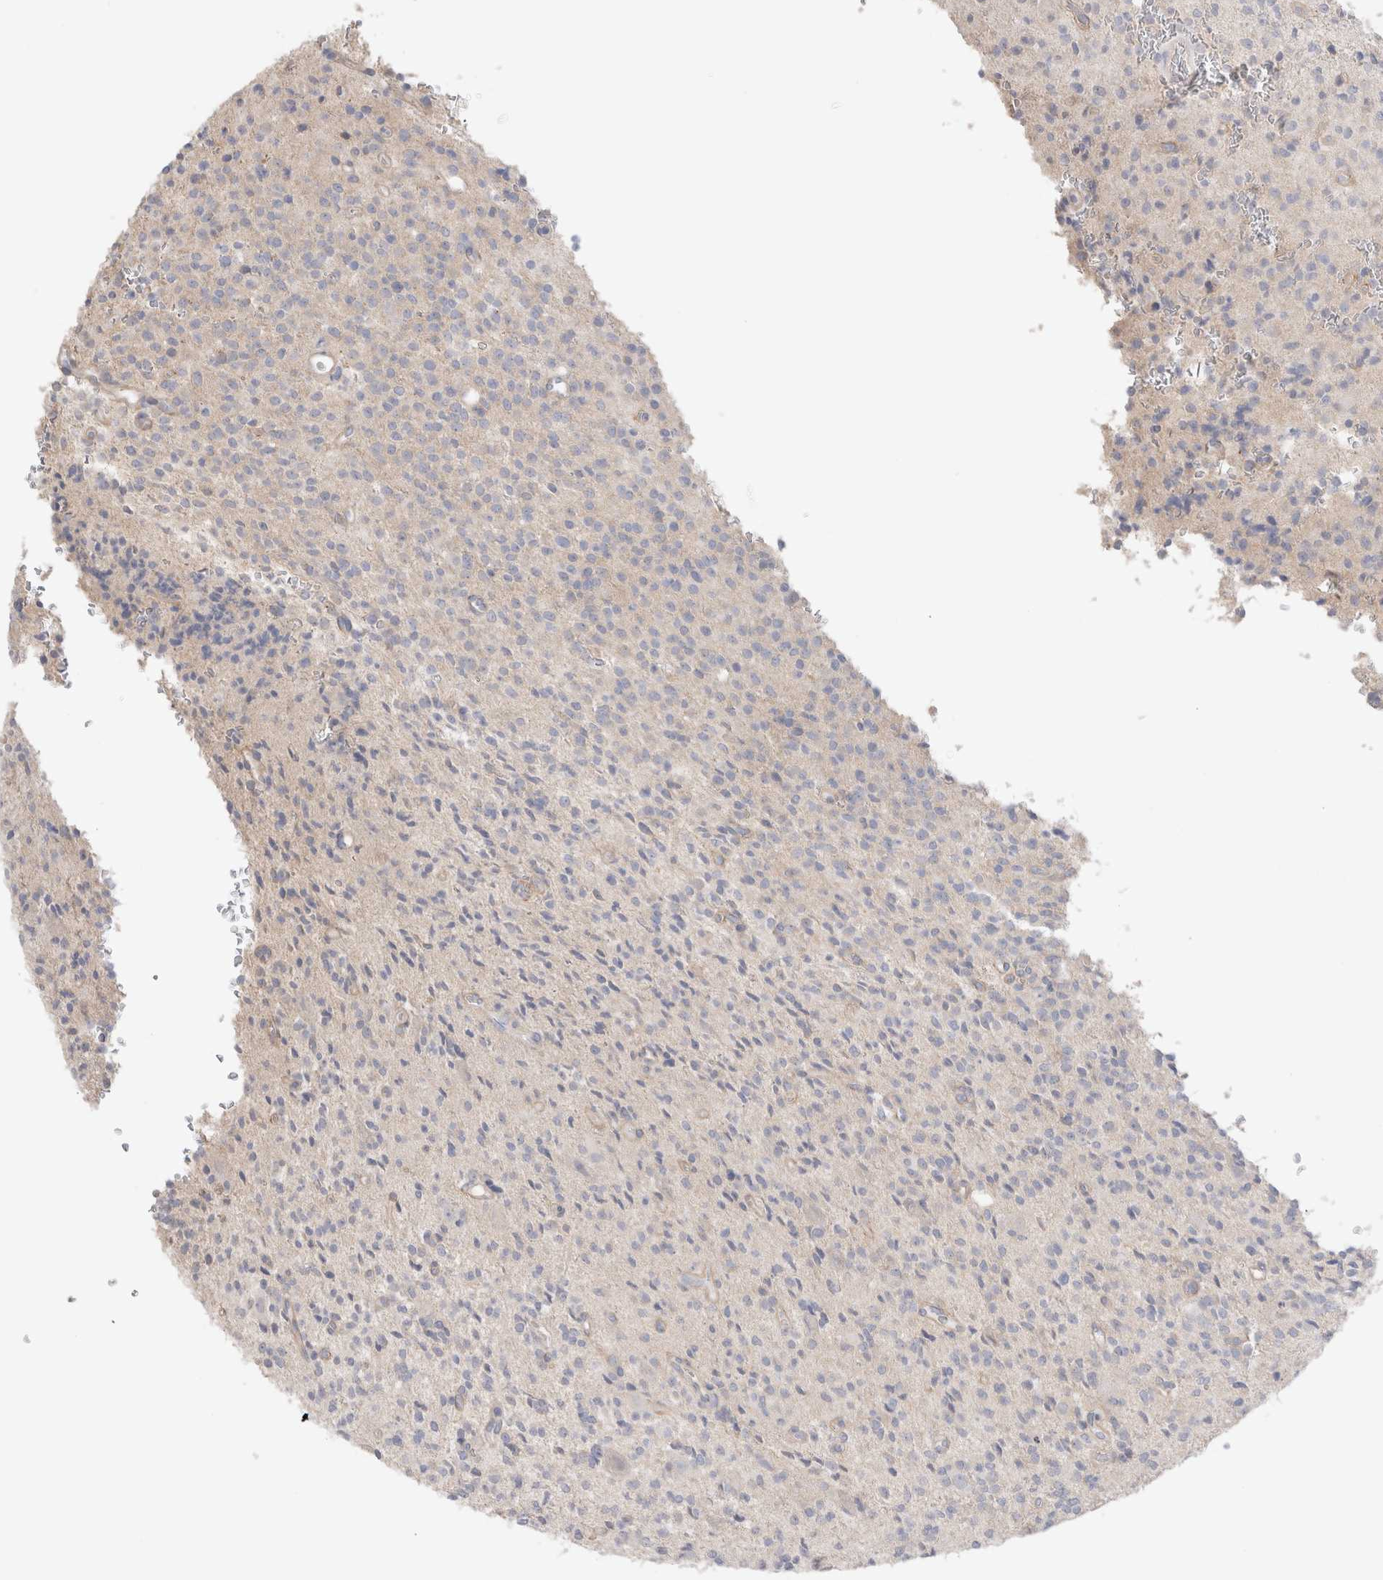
{"staining": {"intensity": "negative", "quantity": "none", "location": "none"}, "tissue": "glioma", "cell_type": "Tumor cells", "image_type": "cancer", "snomed": [{"axis": "morphology", "description": "Glioma, malignant, High grade"}, {"axis": "topography", "description": "Brain"}], "caption": "This is an IHC image of human malignant glioma (high-grade). There is no expression in tumor cells.", "gene": "DMD", "patient": {"sex": "male", "age": 34}}